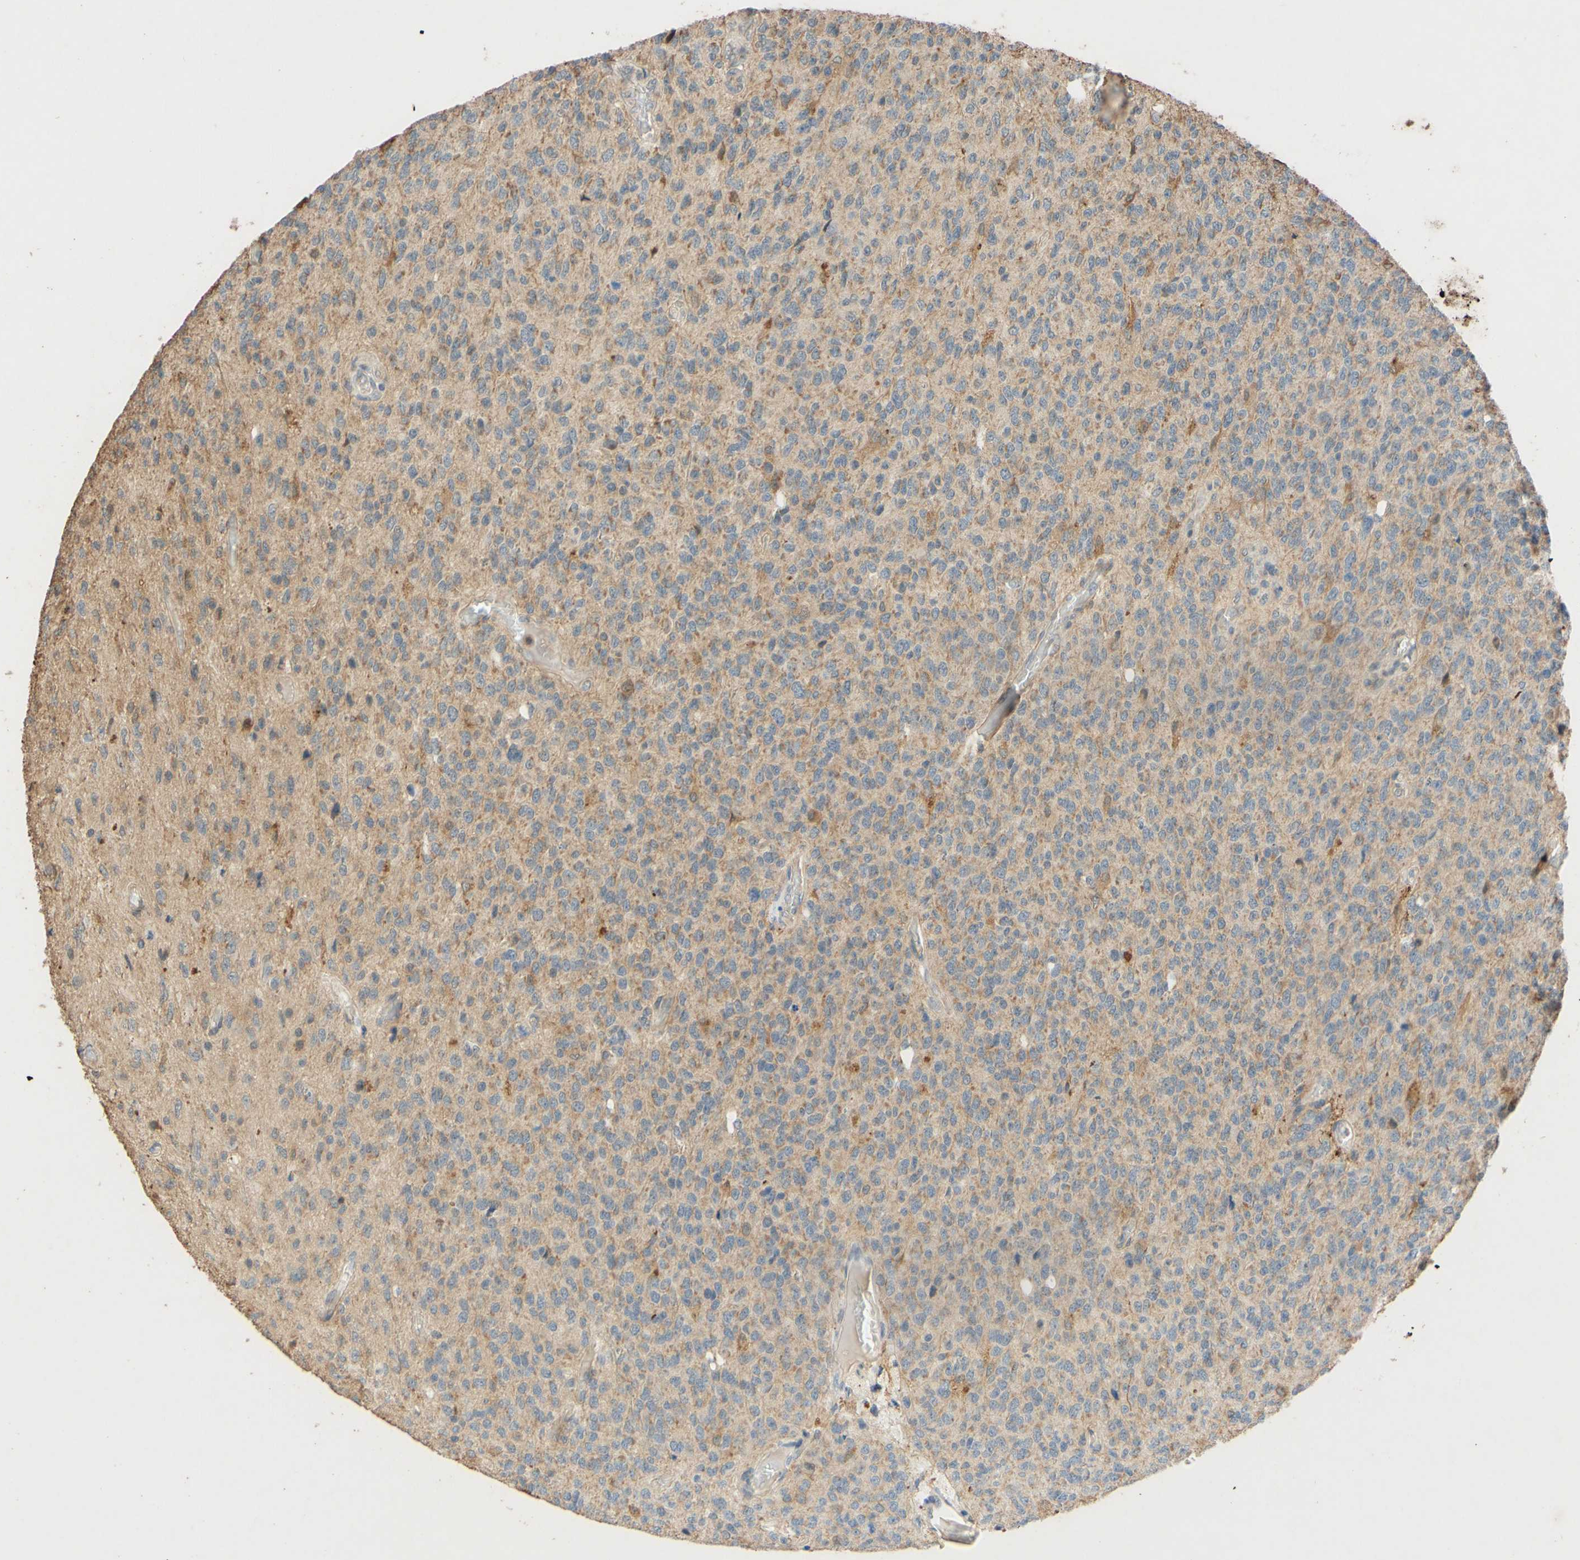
{"staining": {"intensity": "moderate", "quantity": ">75%", "location": "cytoplasmic/membranous"}, "tissue": "glioma", "cell_type": "Tumor cells", "image_type": "cancer", "snomed": [{"axis": "morphology", "description": "Glioma, malignant, High grade"}, {"axis": "topography", "description": "pancreas cauda"}], "caption": "Moderate cytoplasmic/membranous staining for a protein is present in about >75% of tumor cells of glioma using IHC.", "gene": "GATA1", "patient": {"sex": "male", "age": 60}}